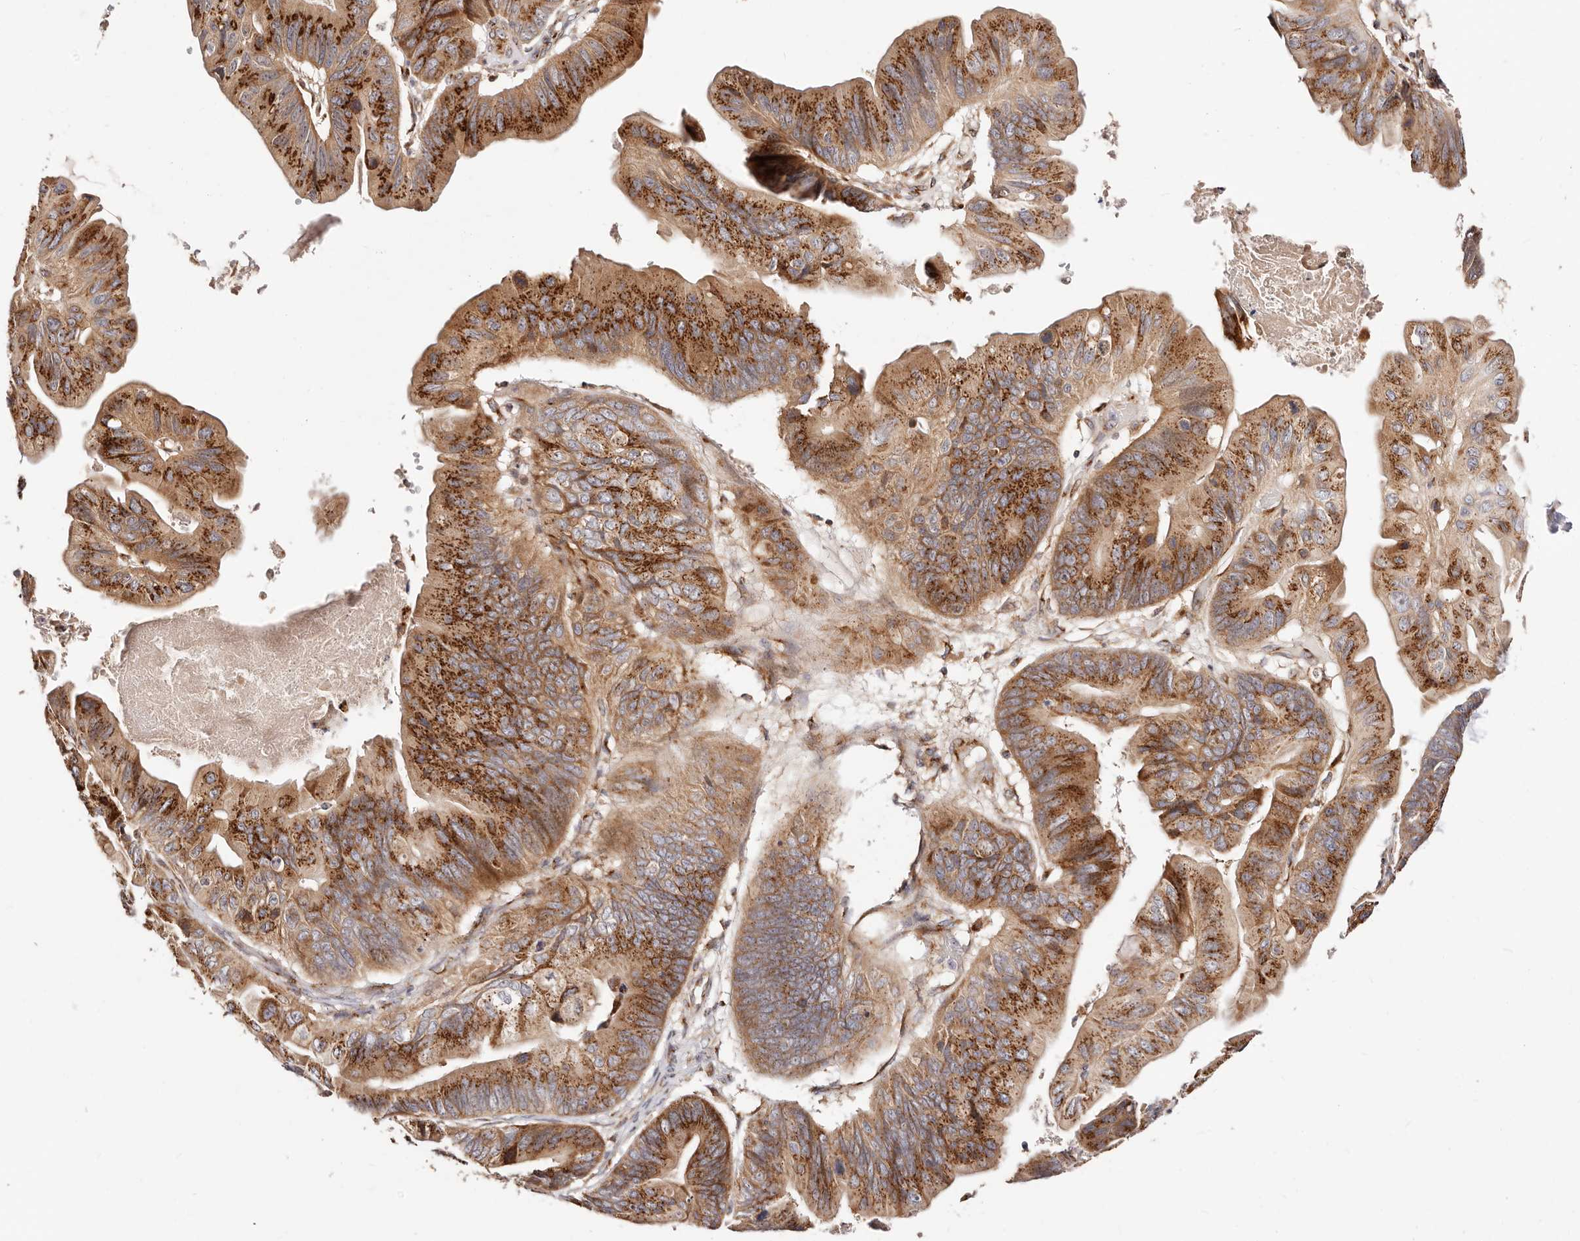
{"staining": {"intensity": "strong", "quantity": ">75%", "location": "cytoplasmic/membranous"}, "tissue": "ovarian cancer", "cell_type": "Tumor cells", "image_type": "cancer", "snomed": [{"axis": "morphology", "description": "Cystadenocarcinoma, mucinous, NOS"}, {"axis": "topography", "description": "Ovary"}], "caption": "Immunohistochemistry (IHC) photomicrograph of human ovarian cancer stained for a protein (brown), which reveals high levels of strong cytoplasmic/membranous positivity in approximately >75% of tumor cells.", "gene": "MAPK6", "patient": {"sex": "female", "age": 61}}